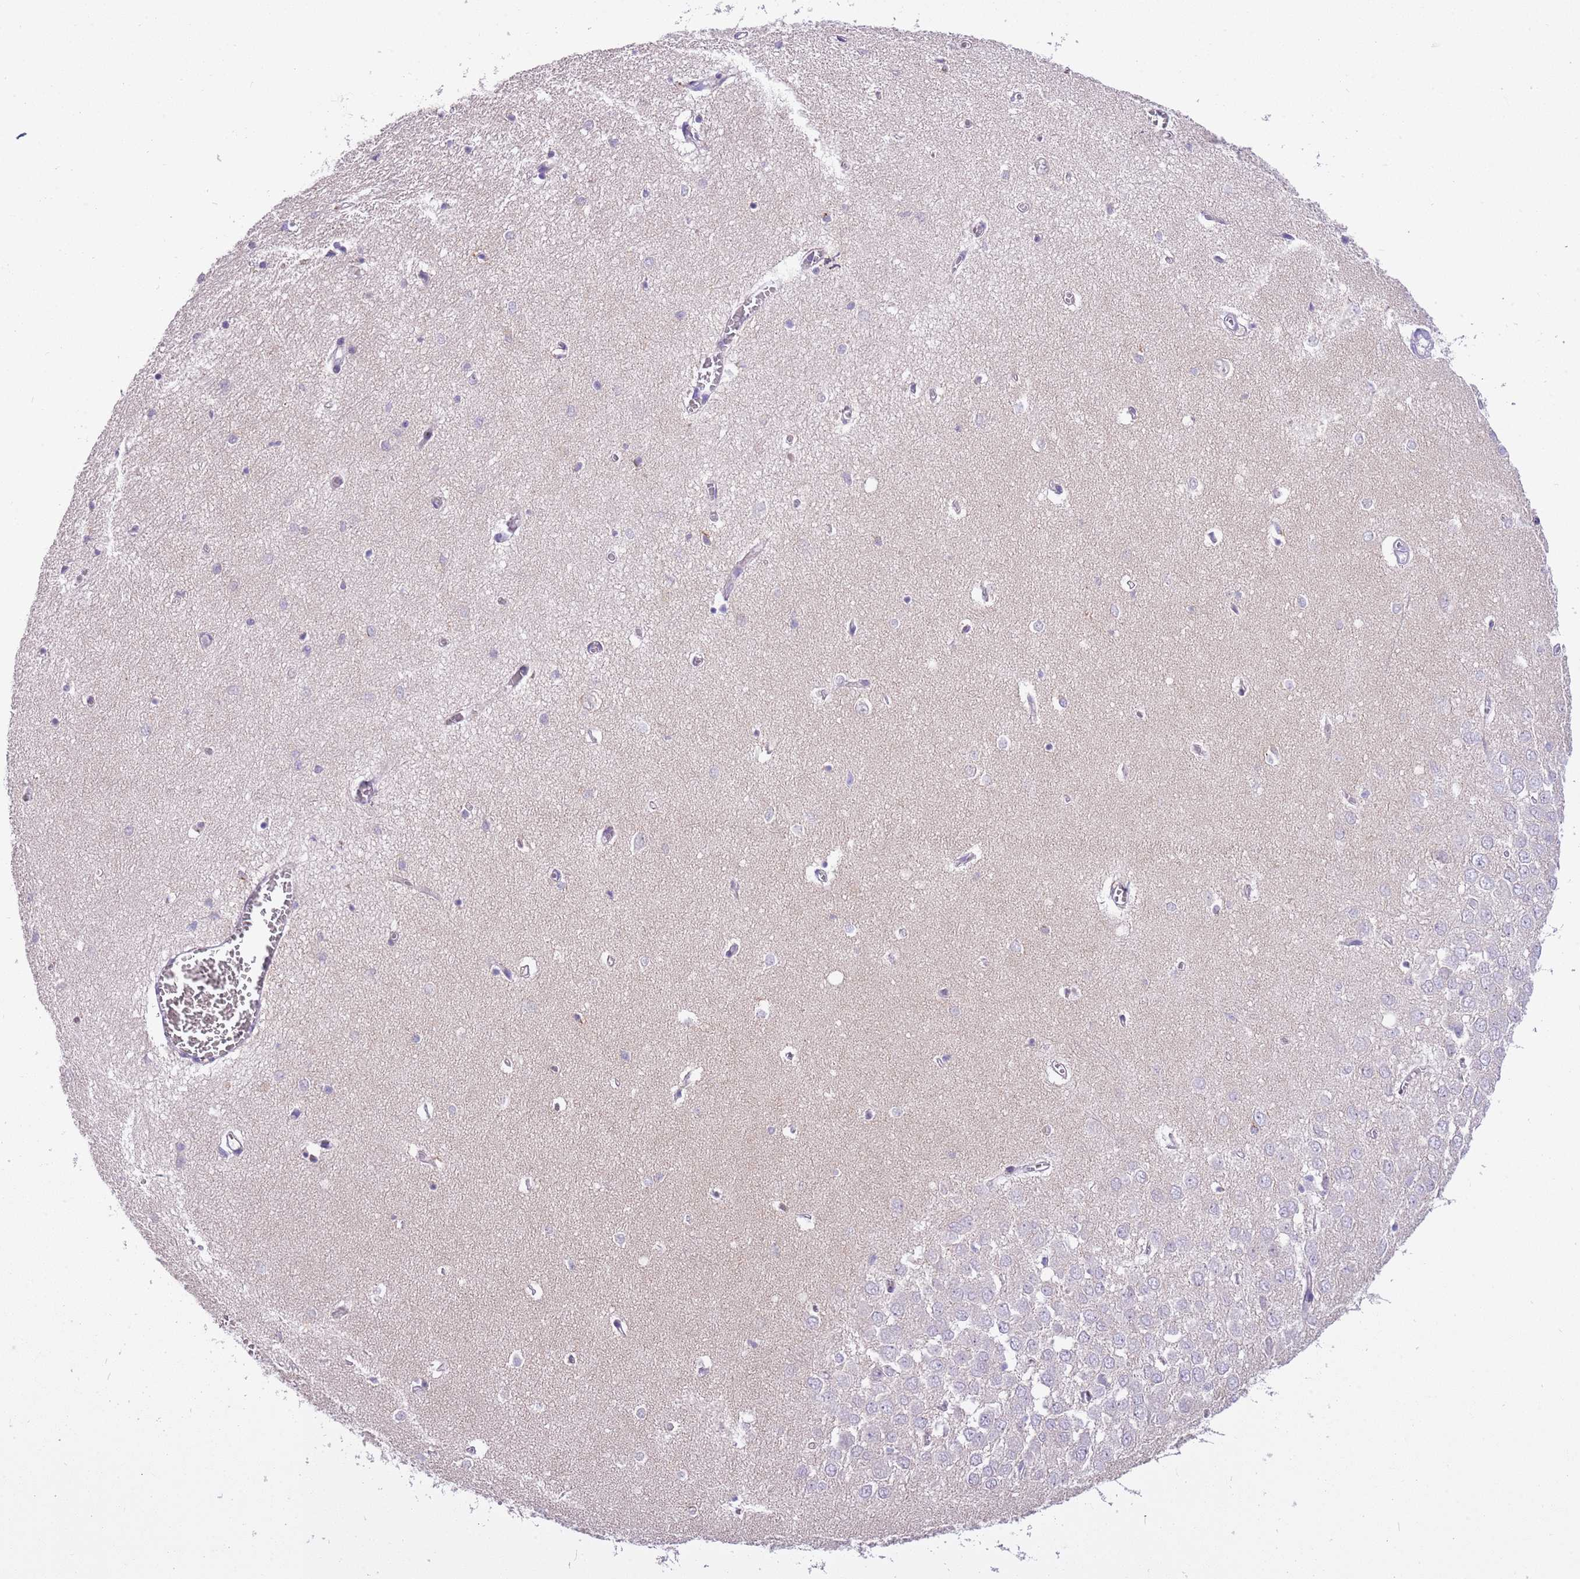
{"staining": {"intensity": "negative", "quantity": "none", "location": "none"}, "tissue": "hippocampus", "cell_type": "Glial cells", "image_type": "normal", "snomed": [{"axis": "morphology", "description": "Normal tissue, NOS"}, {"axis": "topography", "description": "Hippocampus"}], "caption": "Immunohistochemistry (IHC) photomicrograph of normal hippocampus: hippocampus stained with DAB exhibits no significant protein expression in glial cells. (DAB (3,3'-diaminobenzidine) immunohistochemistry, high magnification).", "gene": "CFAP73", "patient": {"sex": "female", "age": 64}}